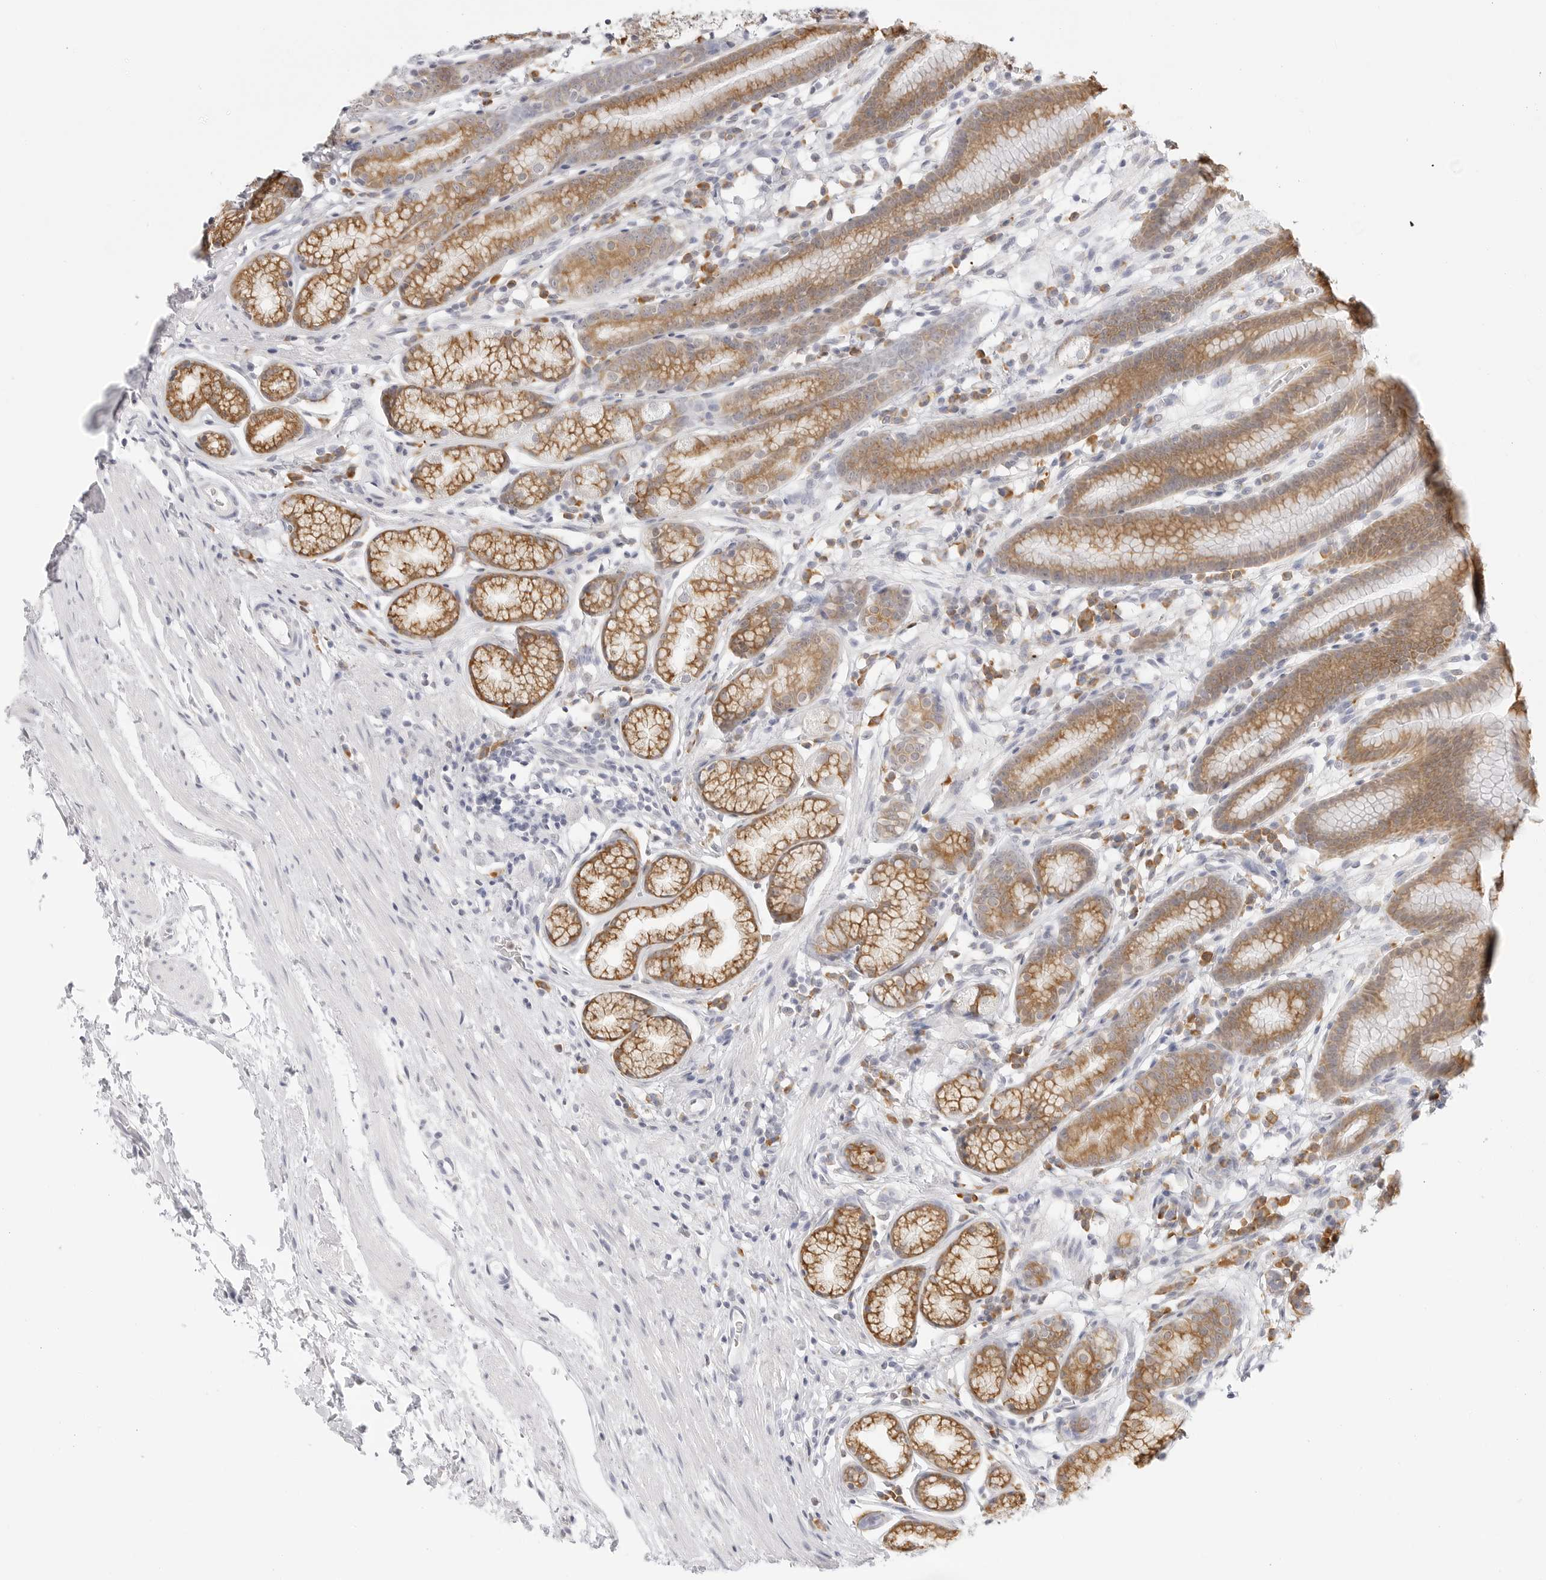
{"staining": {"intensity": "strong", "quantity": ">75%", "location": "cytoplasmic/membranous"}, "tissue": "stomach", "cell_type": "Glandular cells", "image_type": "normal", "snomed": [{"axis": "morphology", "description": "Normal tissue, NOS"}, {"axis": "topography", "description": "Stomach"}], "caption": "Immunohistochemistry (IHC) staining of normal stomach, which demonstrates high levels of strong cytoplasmic/membranous expression in about >75% of glandular cells indicating strong cytoplasmic/membranous protein staining. The staining was performed using DAB (brown) for protein detection and nuclei were counterstained in hematoxylin (blue).", "gene": "THEM4", "patient": {"sex": "male", "age": 42}}